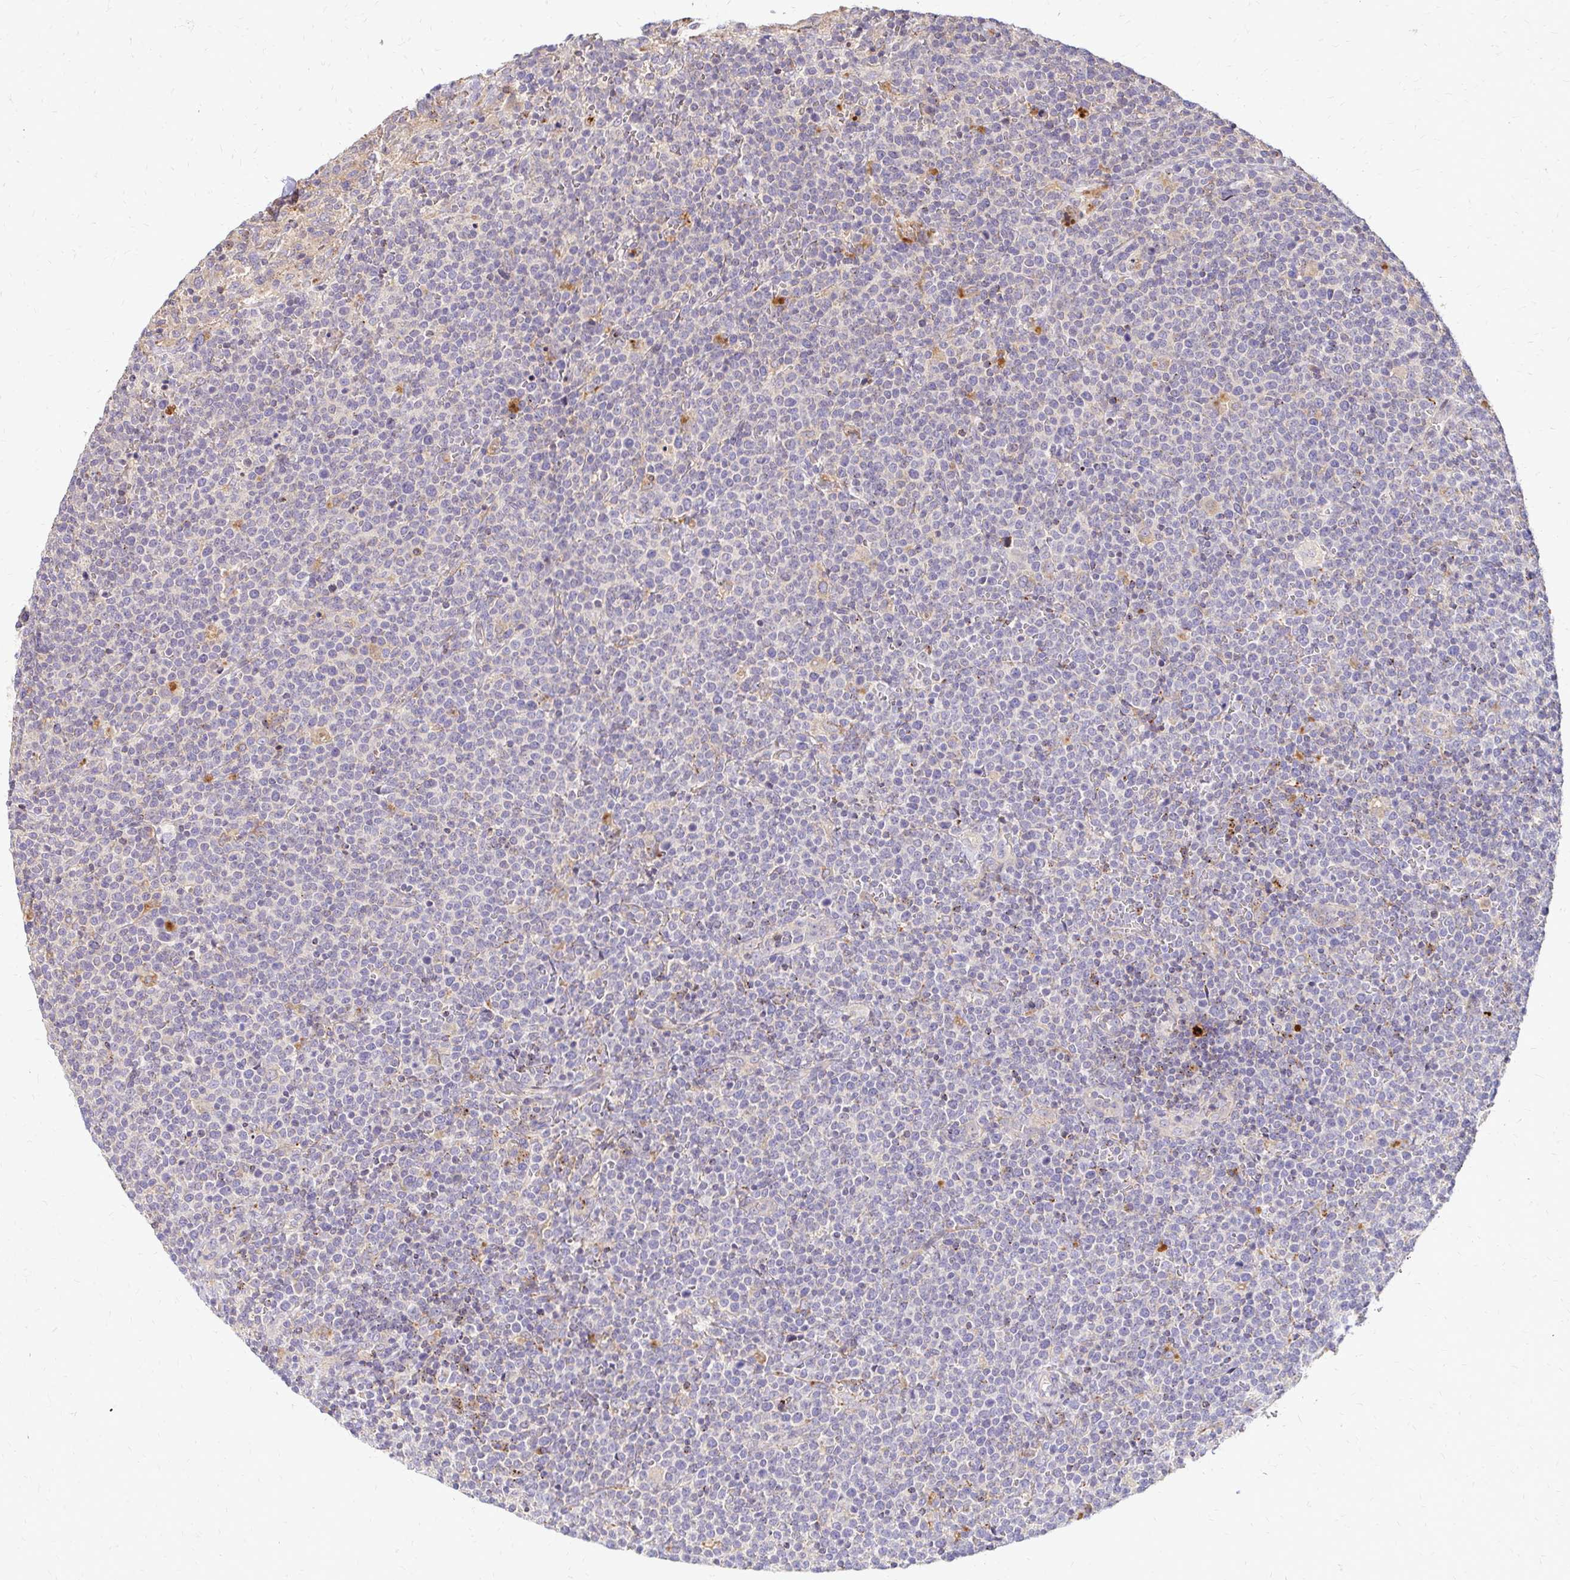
{"staining": {"intensity": "negative", "quantity": "none", "location": "none"}, "tissue": "lymphoma", "cell_type": "Tumor cells", "image_type": "cancer", "snomed": [{"axis": "morphology", "description": "Malignant lymphoma, non-Hodgkin's type, High grade"}, {"axis": "topography", "description": "Lymph node"}], "caption": "Lymphoma stained for a protein using IHC shows no staining tumor cells.", "gene": "IDUA", "patient": {"sex": "male", "age": 61}}